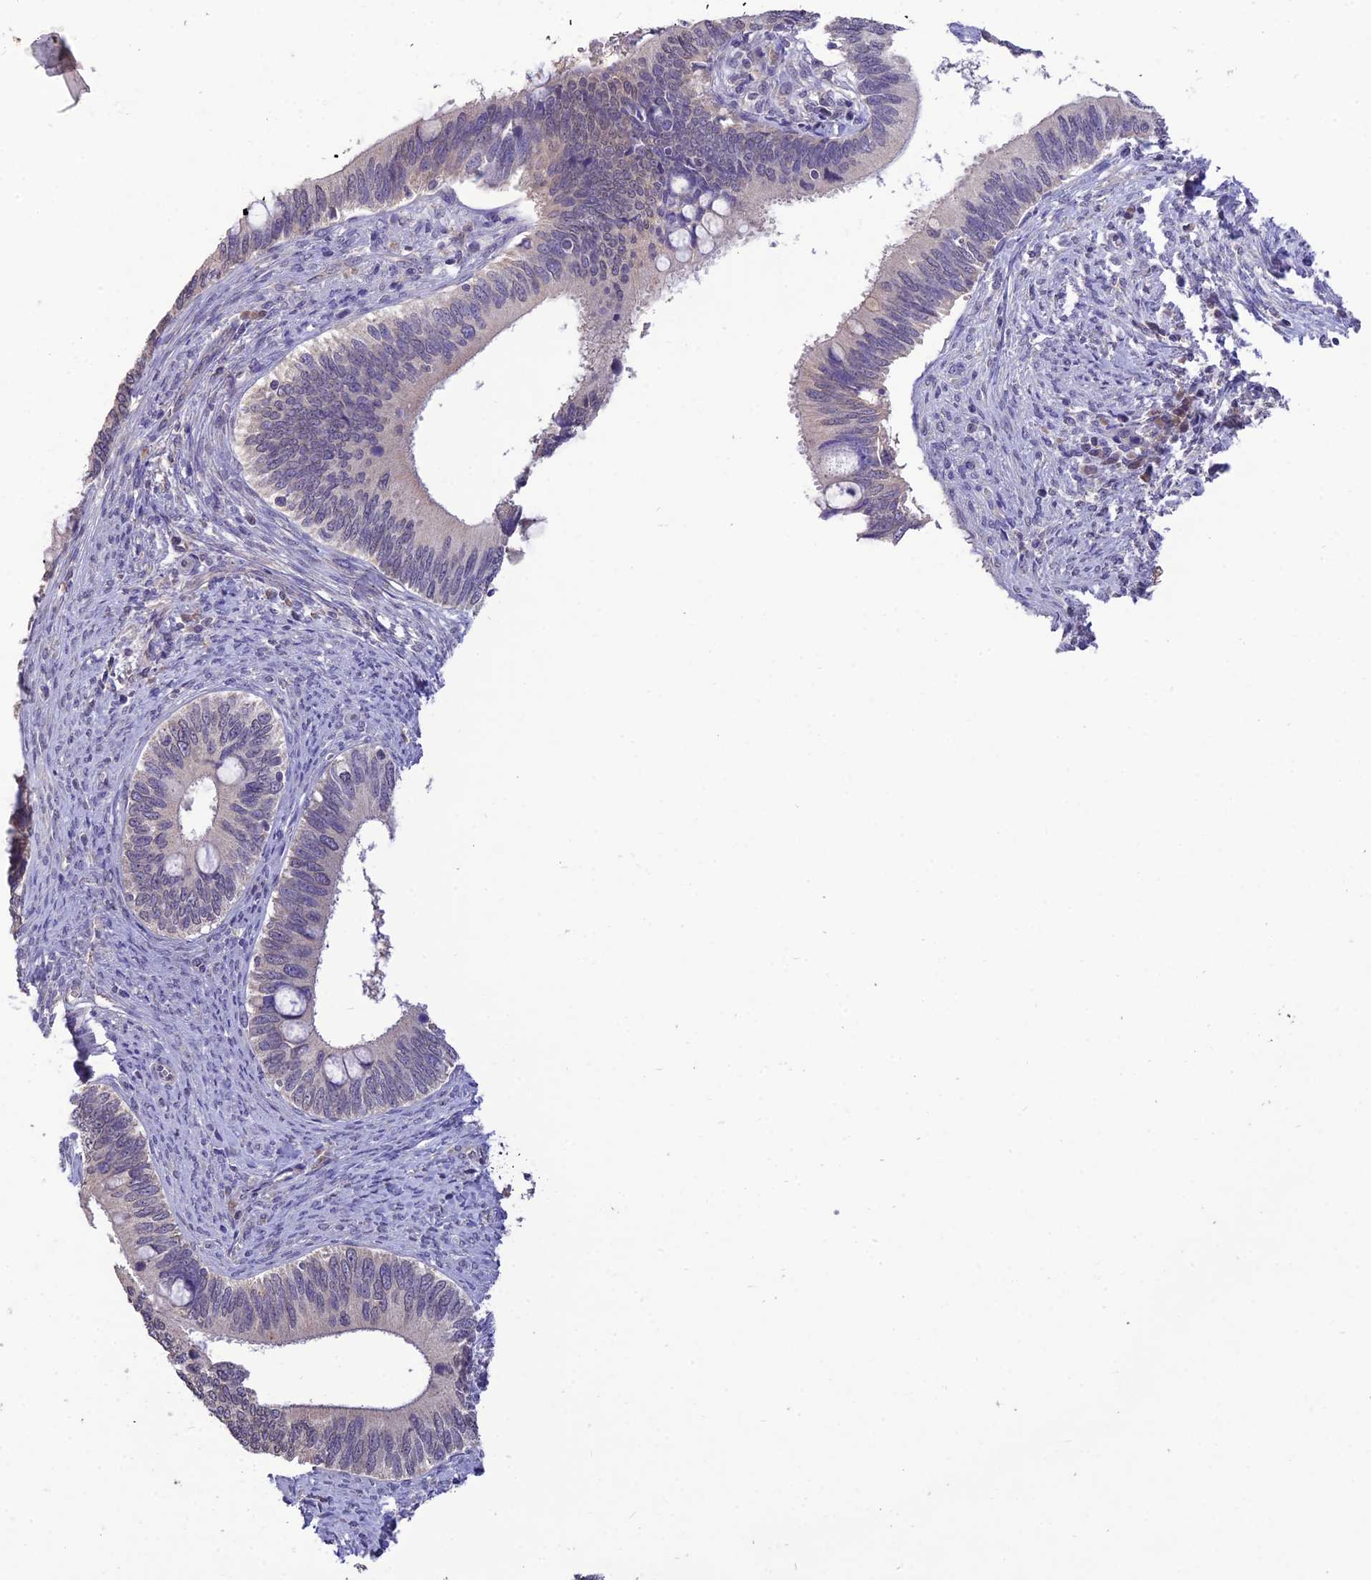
{"staining": {"intensity": "weak", "quantity": "<25%", "location": "nuclear"}, "tissue": "cervical cancer", "cell_type": "Tumor cells", "image_type": "cancer", "snomed": [{"axis": "morphology", "description": "Adenocarcinoma, NOS"}, {"axis": "topography", "description": "Cervix"}], "caption": "High power microscopy photomicrograph of an immunohistochemistry micrograph of cervical adenocarcinoma, revealing no significant positivity in tumor cells.", "gene": "PGK1", "patient": {"sex": "female", "age": 42}}